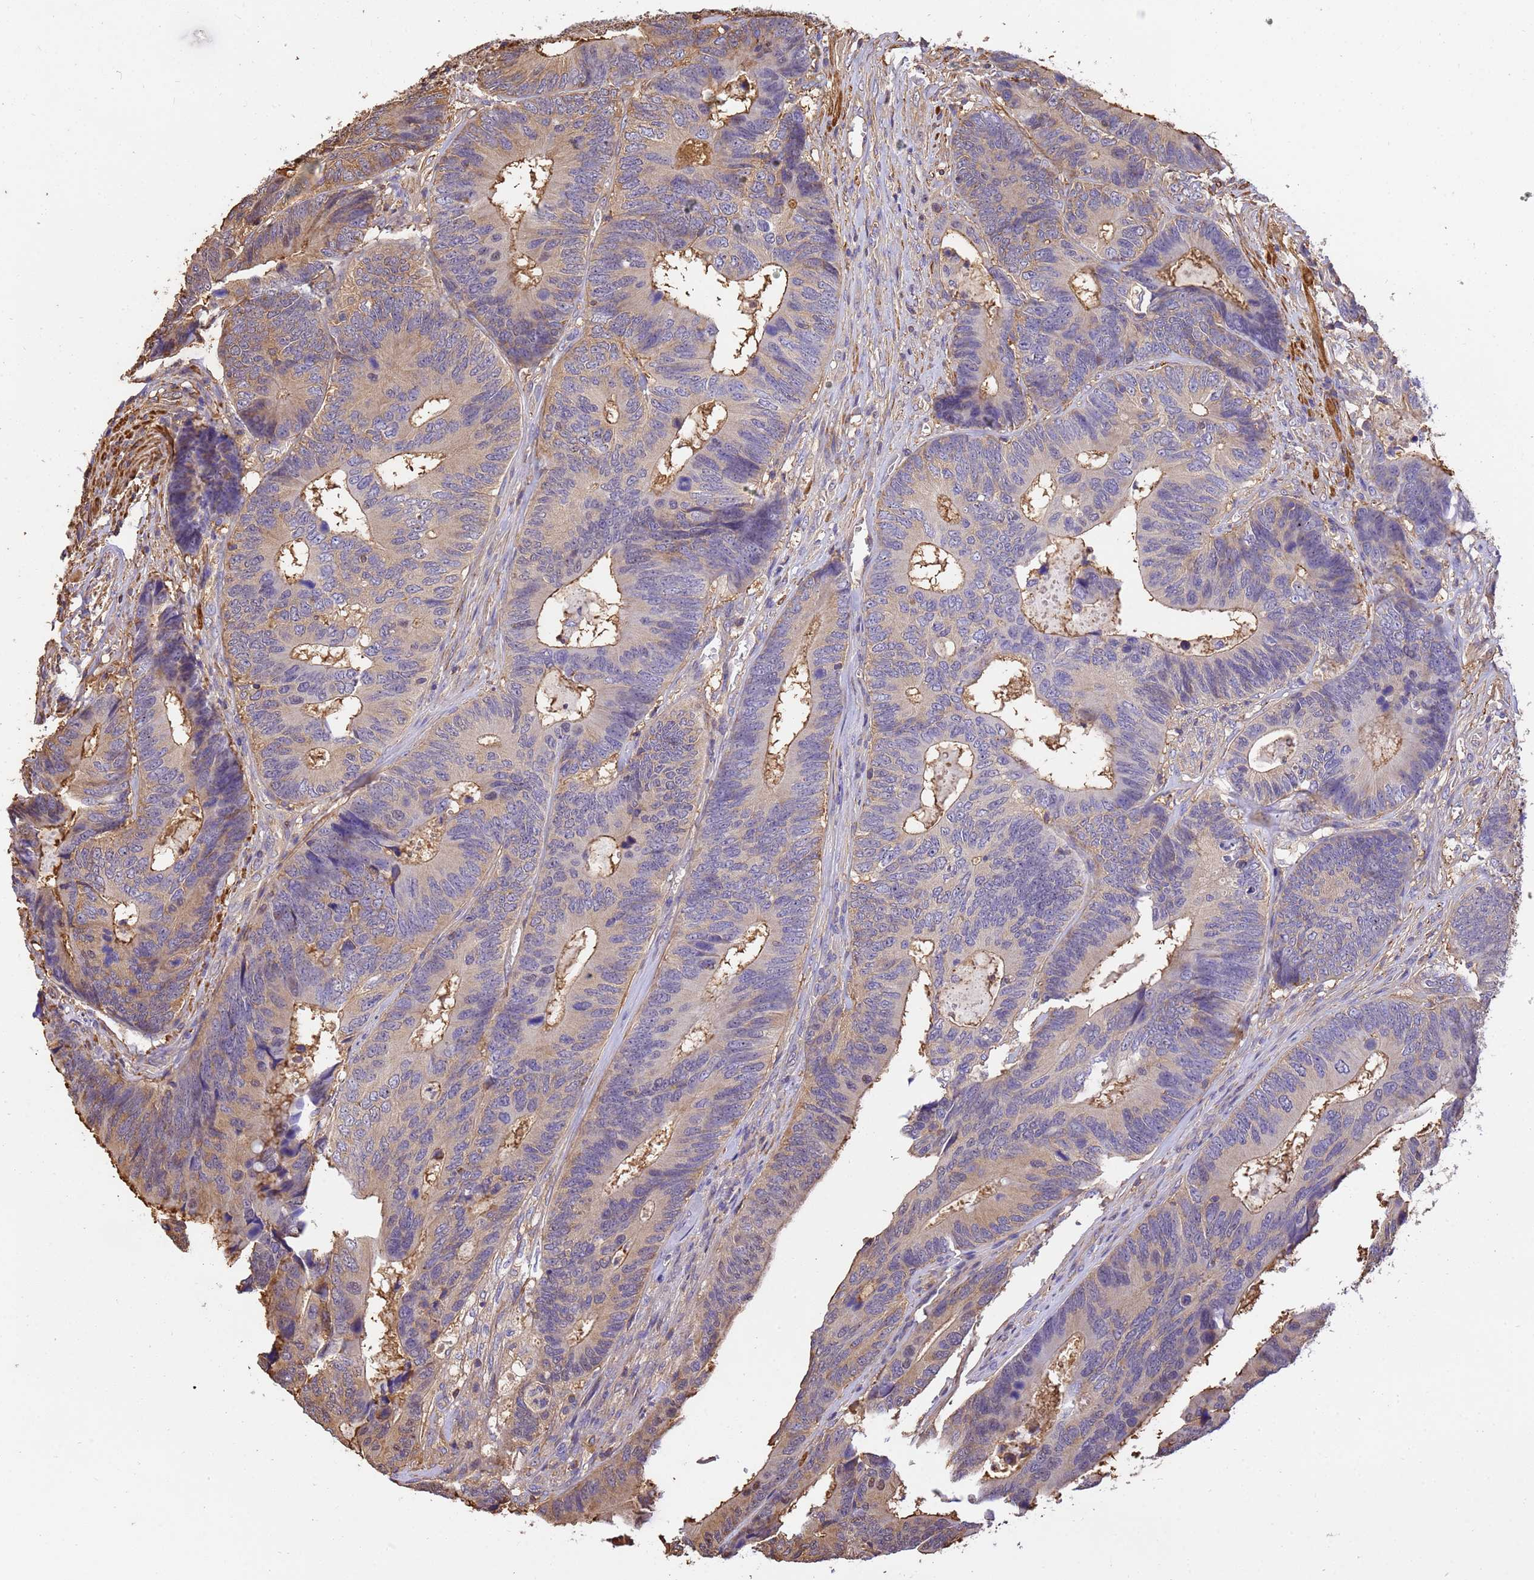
{"staining": {"intensity": "moderate", "quantity": "25%-75%", "location": "cytoplasmic/membranous"}, "tissue": "colorectal cancer", "cell_type": "Tumor cells", "image_type": "cancer", "snomed": [{"axis": "morphology", "description": "Adenocarcinoma, NOS"}, {"axis": "topography", "description": "Colon"}], "caption": "Immunohistochemical staining of human colorectal adenocarcinoma exhibits medium levels of moderate cytoplasmic/membranous protein staining in about 25%-75% of tumor cells. The staining was performed using DAB to visualize the protein expression in brown, while the nuclei were stained in blue with hematoxylin (Magnification: 20x).", "gene": "WDR64", "patient": {"sex": "male", "age": 87}}